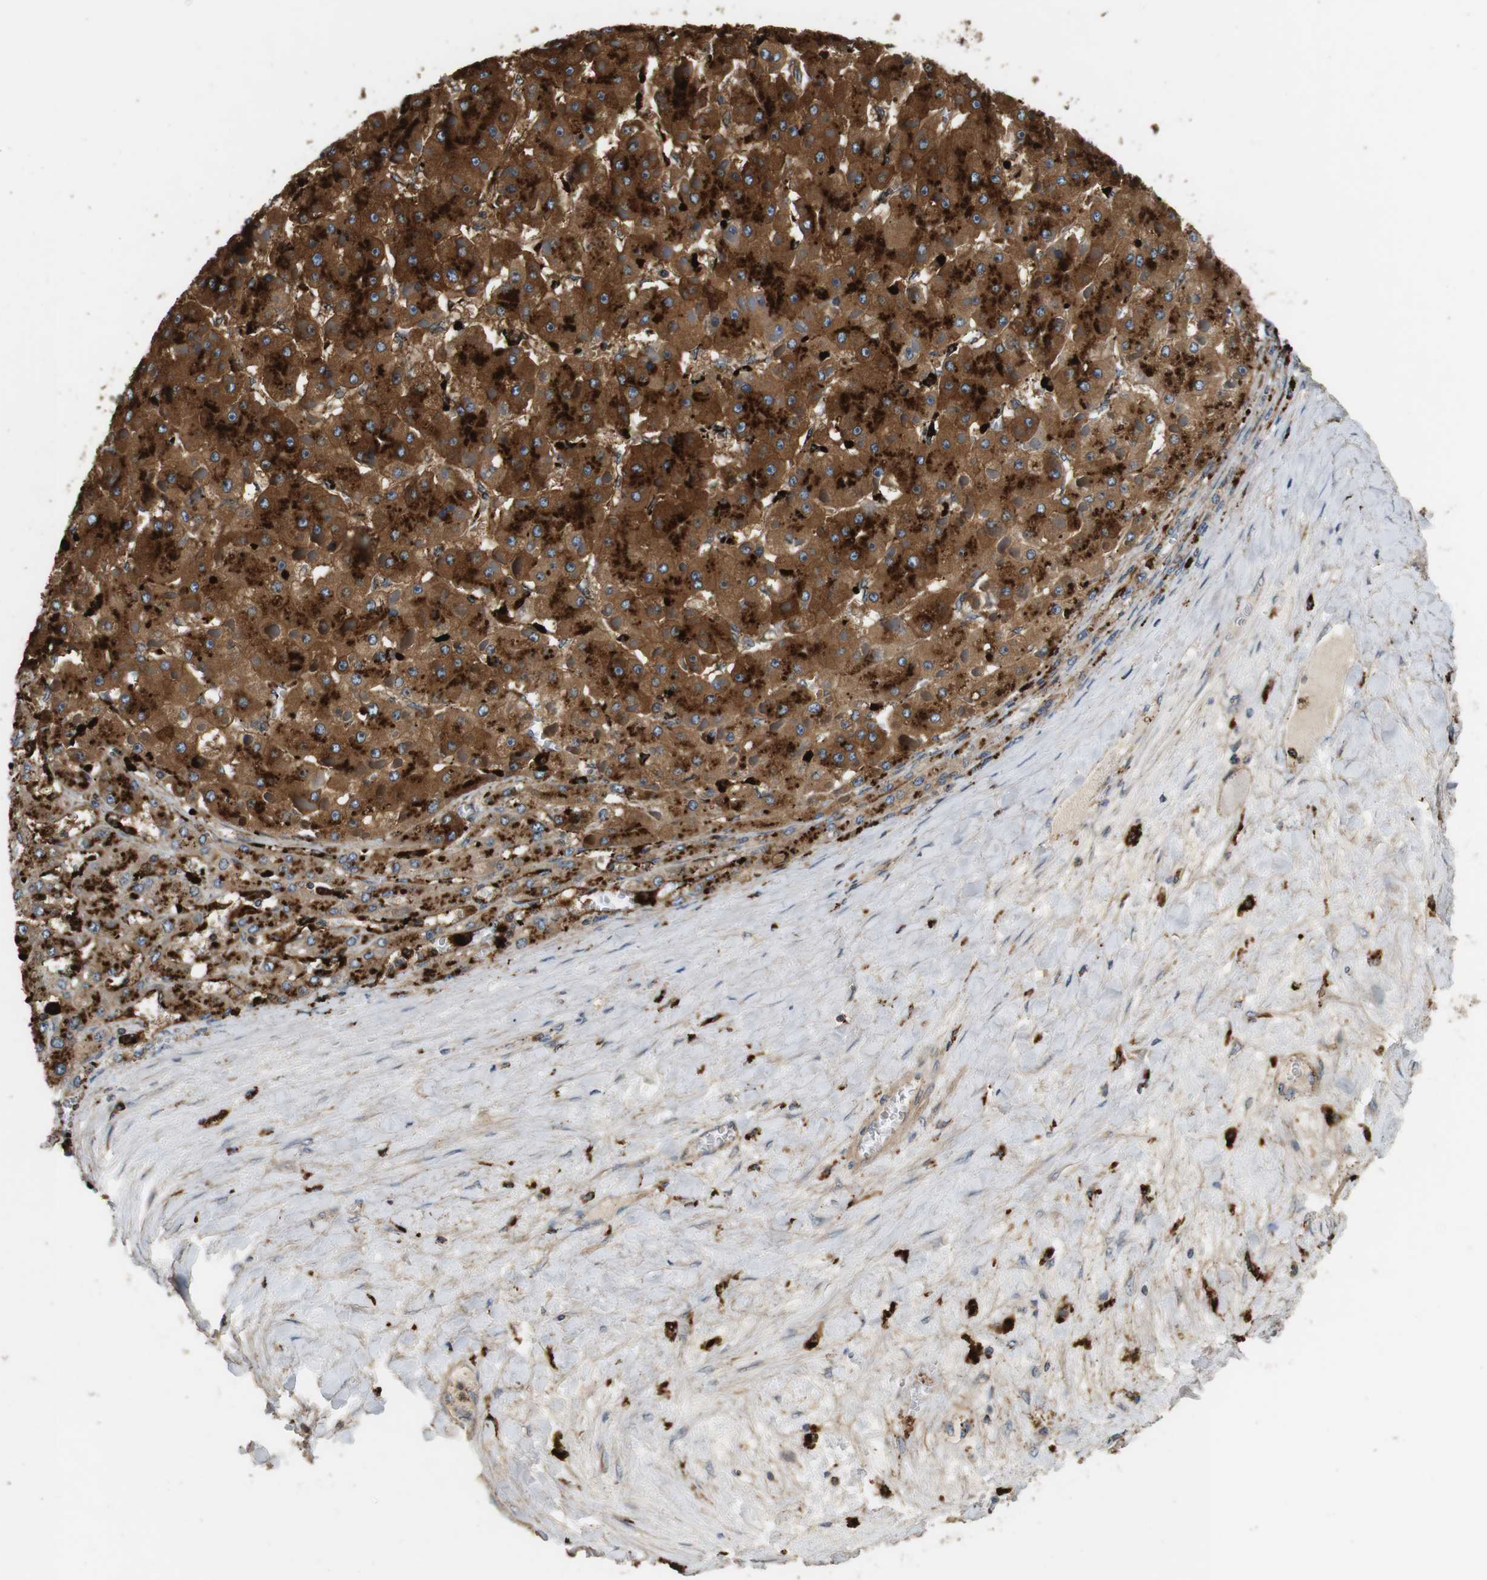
{"staining": {"intensity": "strong", "quantity": ">75%", "location": "cytoplasmic/membranous"}, "tissue": "liver cancer", "cell_type": "Tumor cells", "image_type": "cancer", "snomed": [{"axis": "morphology", "description": "Carcinoma, Hepatocellular, NOS"}, {"axis": "topography", "description": "Liver"}], "caption": "Human hepatocellular carcinoma (liver) stained with a protein marker displays strong staining in tumor cells.", "gene": "TXNRD1", "patient": {"sex": "female", "age": 73}}